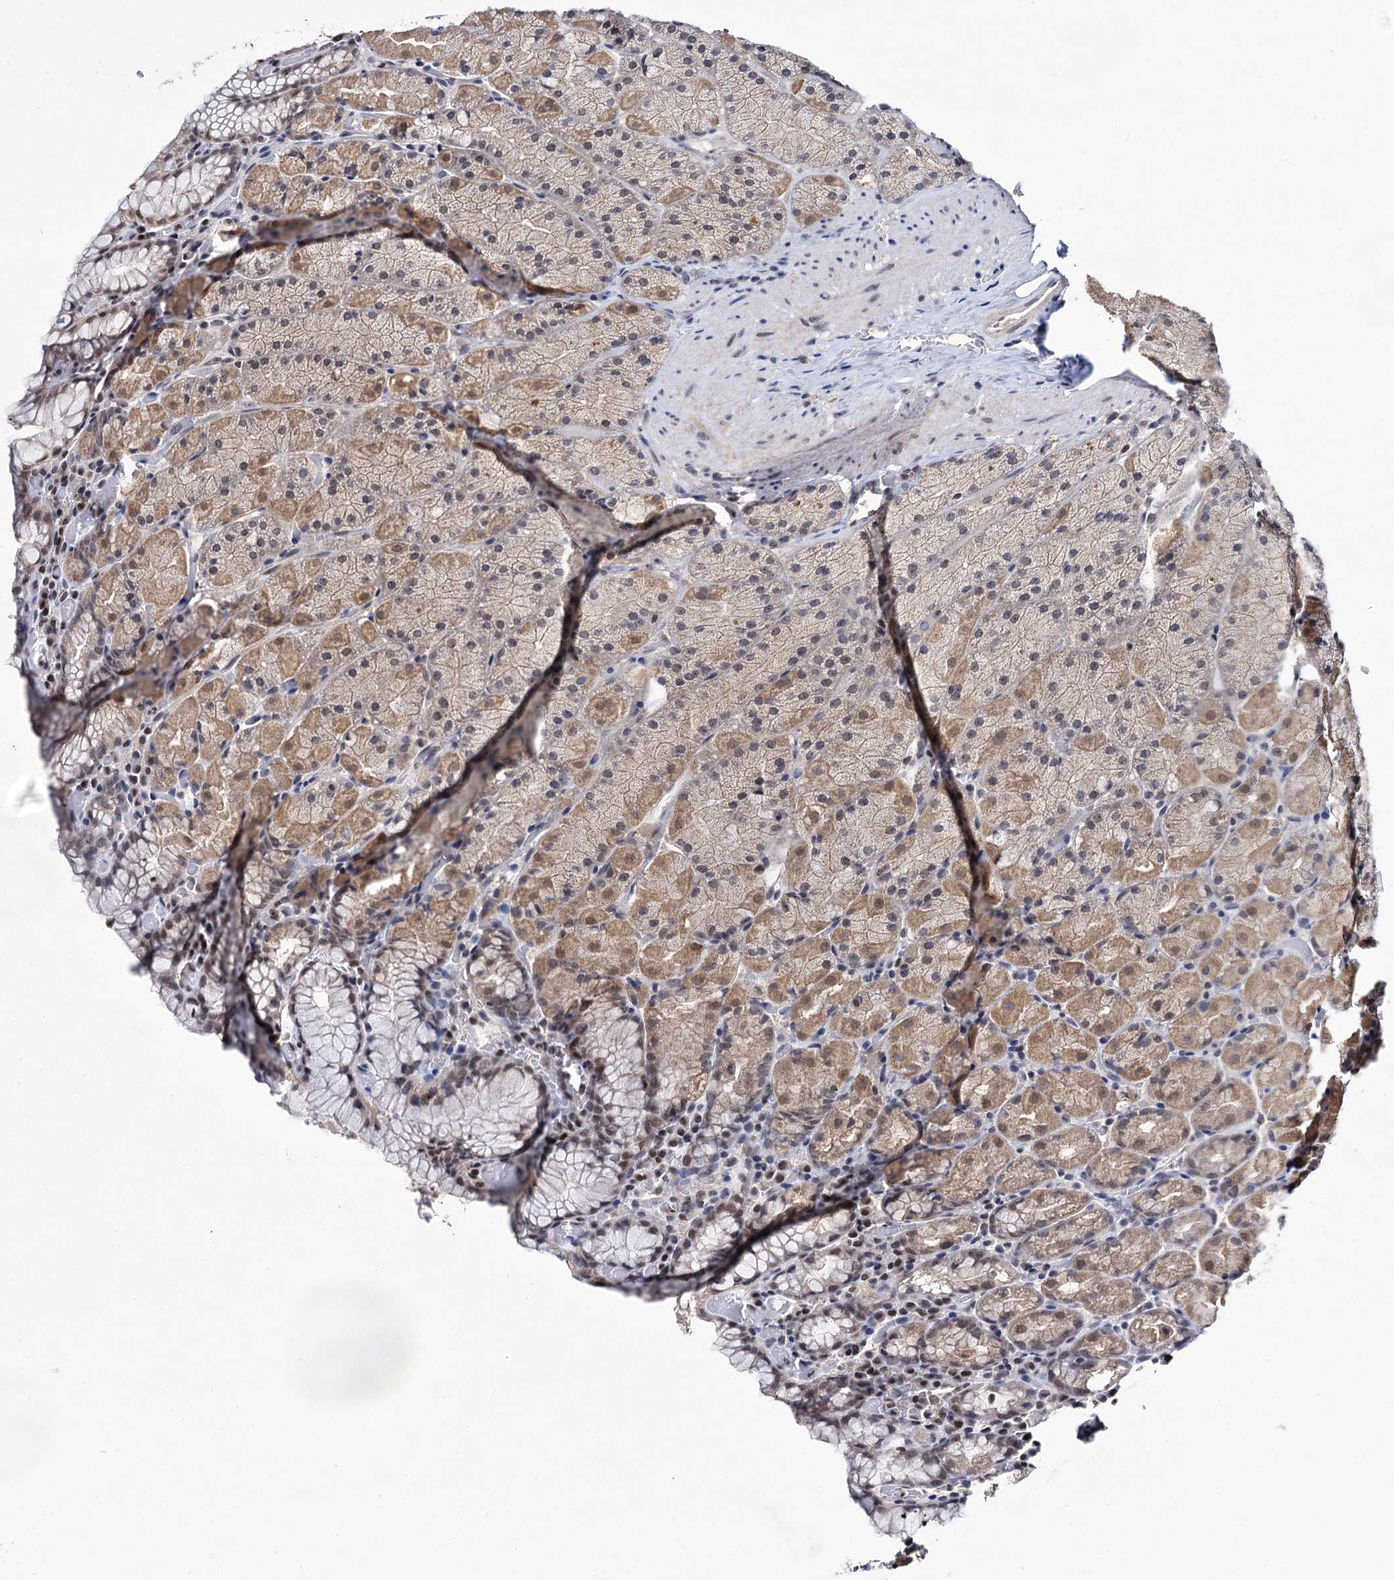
{"staining": {"intensity": "moderate", "quantity": ">75%", "location": "cytoplasmic/membranous,nuclear"}, "tissue": "stomach", "cell_type": "Glandular cells", "image_type": "normal", "snomed": [{"axis": "morphology", "description": "Normal tissue, NOS"}, {"axis": "topography", "description": "Stomach, upper"}, {"axis": "topography", "description": "Stomach, lower"}], "caption": "A medium amount of moderate cytoplasmic/membranous,nuclear expression is seen in about >75% of glandular cells in benign stomach.", "gene": "SMCHD1", "patient": {"sex": "male", "age": 80}}